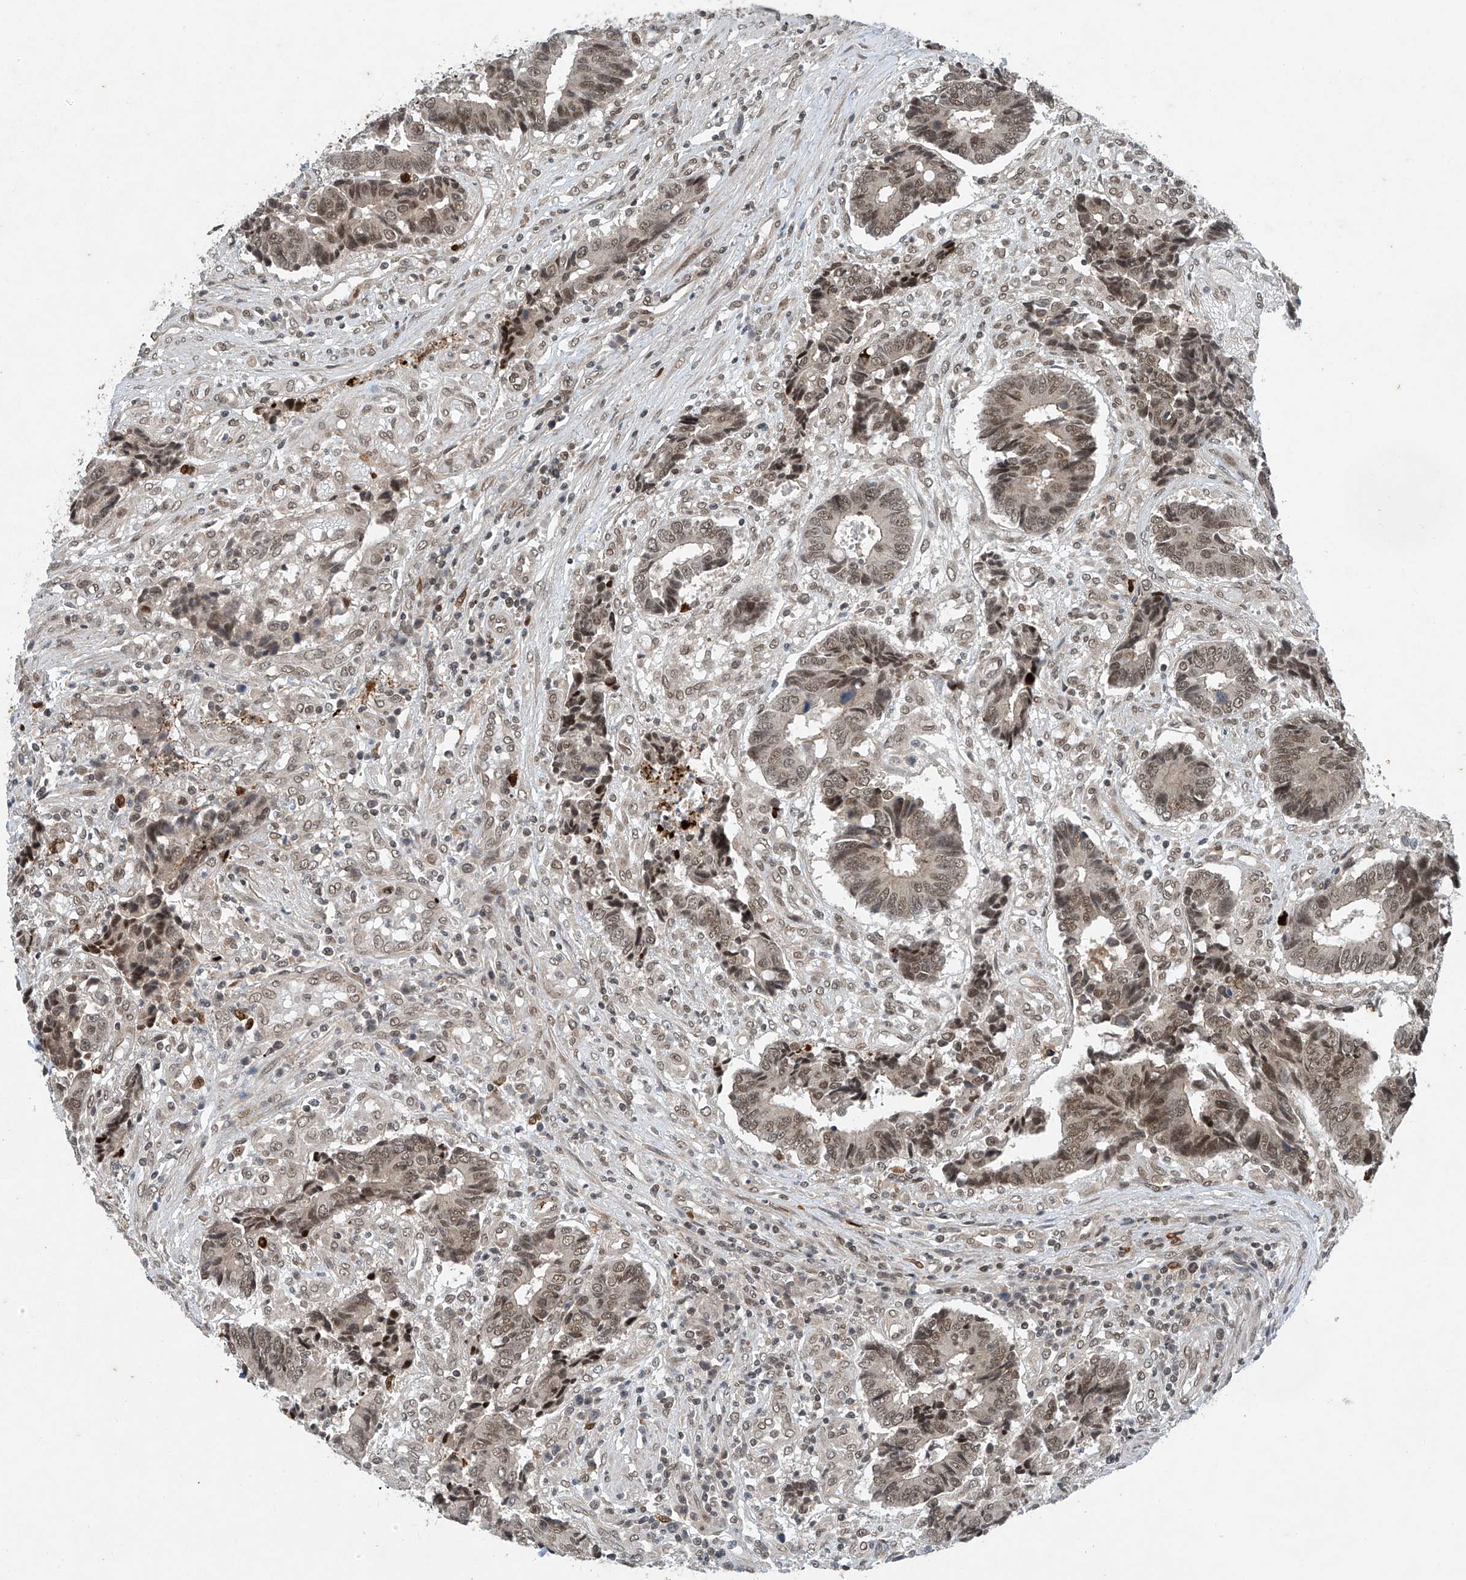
{"staining": {"intensity": "moderate", "quantity": ">75%", "location": "nuclear"}, "tissue": "colorectal cancer", "cell_type": "Tumor cells", "image_type": "cancer", "snomed": [{"axis": "morphology", "description": "Adenocarcinoma, NOS"}, {"axis": "topography", "description": "Rectum"}], "caption": "Colorectal cancer (adenocarcinoma) stained for a protein (brown) displays moderate nuclear positive staining in approximately >75% of tumor cells.", "gene": "TAF8", "patient": {"sex": "male", "age": 84}}